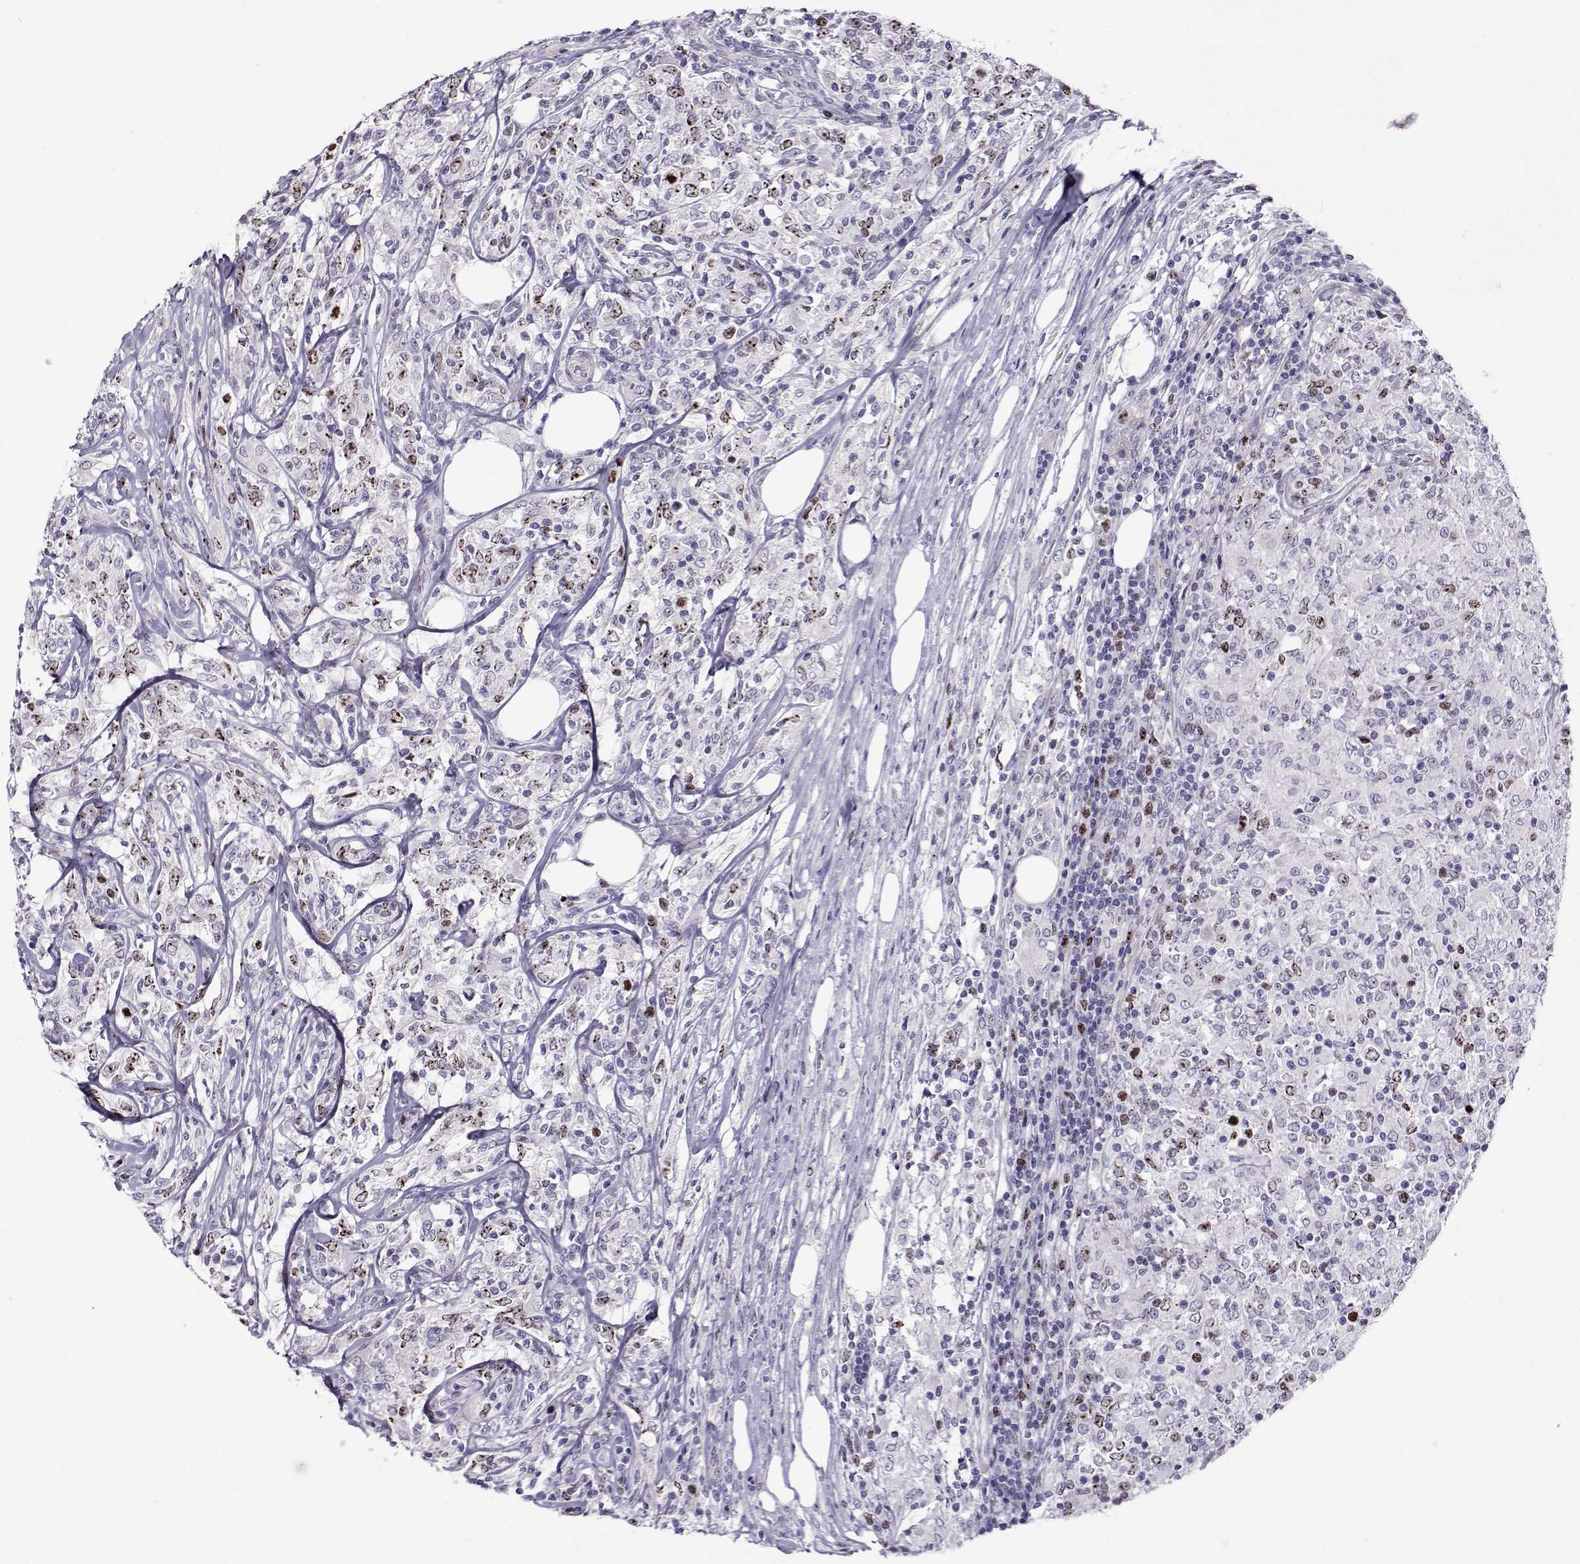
{"staining": {"intensity": "weak", "quantity": "25%-75%", "location": "nuclear"}, "tissue": "lymphoma", "cell_type": "Tumor cells", "image_type": "cancer", "snomed": [{"axis": "morphology", "description": "Malignant lymphoma, non-Hodgkin's type, High grade"}, {"axis": "topography", "description": "Lymph node"}], "caption": "Tumor cells show low levels of weak nuclear positivity in about 25%-75% of cells in lymphoma.", "gene": "NPW", "patient": {"sex": "female", "age": 84}}